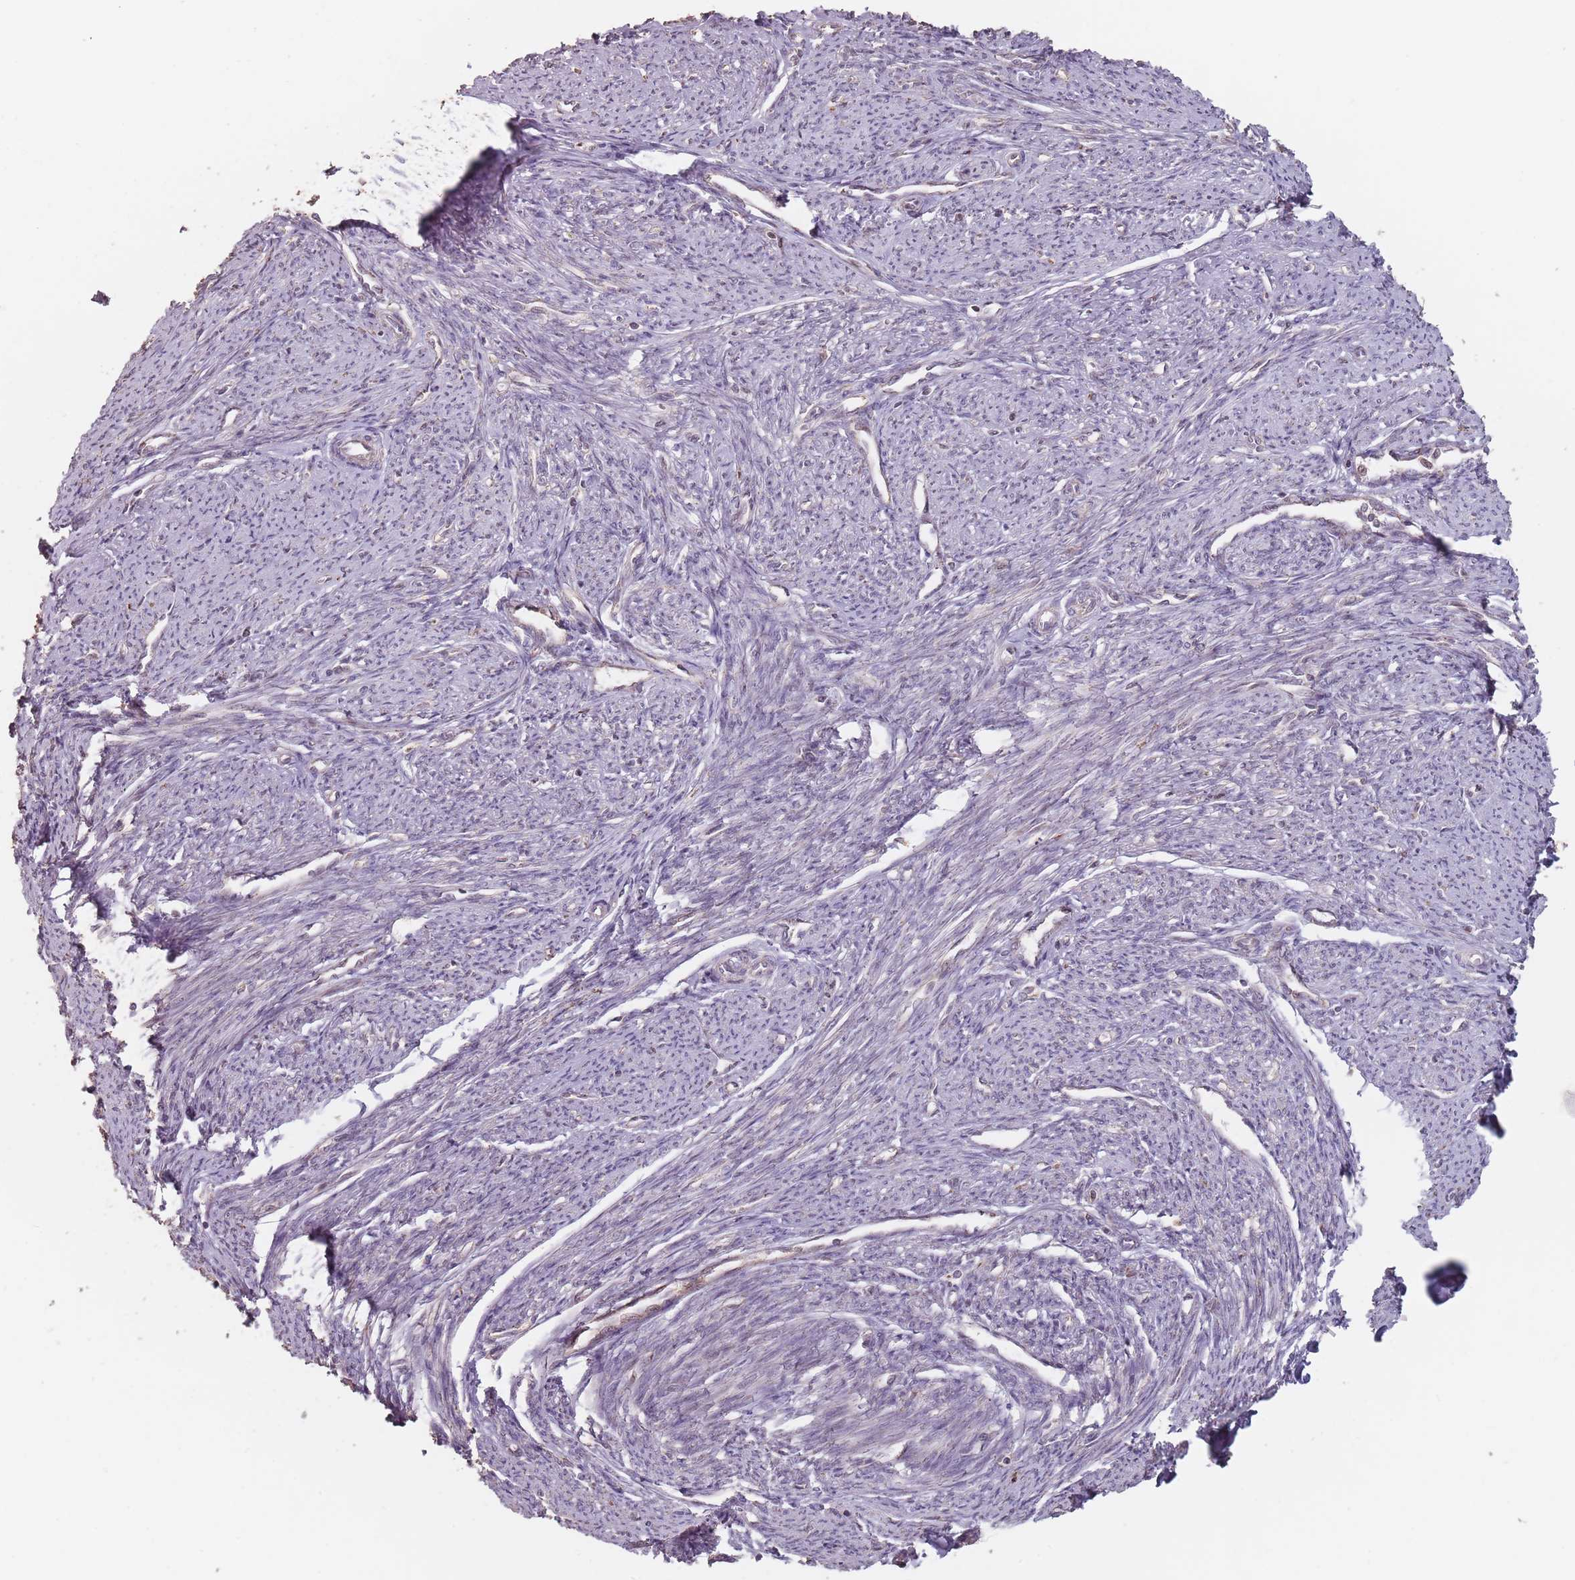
{"staining": {"intensity": "weak", "quantity": ">75%", "location": "cytoplasmic/membranous"}, "tissue": "smooth muscle", "cell_type": "Smooth muscle cells", "image_type": "normal", "snomed": [{"axis": "morphology", "description": "Normal tissue, NOS"}, {"axis": "topography", "description": "Smooth muscle"}, {"axis": "topography", "description": "Uterus"}], "caption": "The micrograph demonstrates immunohistochemical staining of unremarkable smooth muscle. There is weak cytoplasmic/membranous staining is present in about >75% of smooth muscle cells. The staining is performed using DAB brown chromogen to label protein expression. The nuclei are counter-stained blue using hematoxylin.", "gene": "VPS52", "patient": {"sex": "female", "age": 59}}